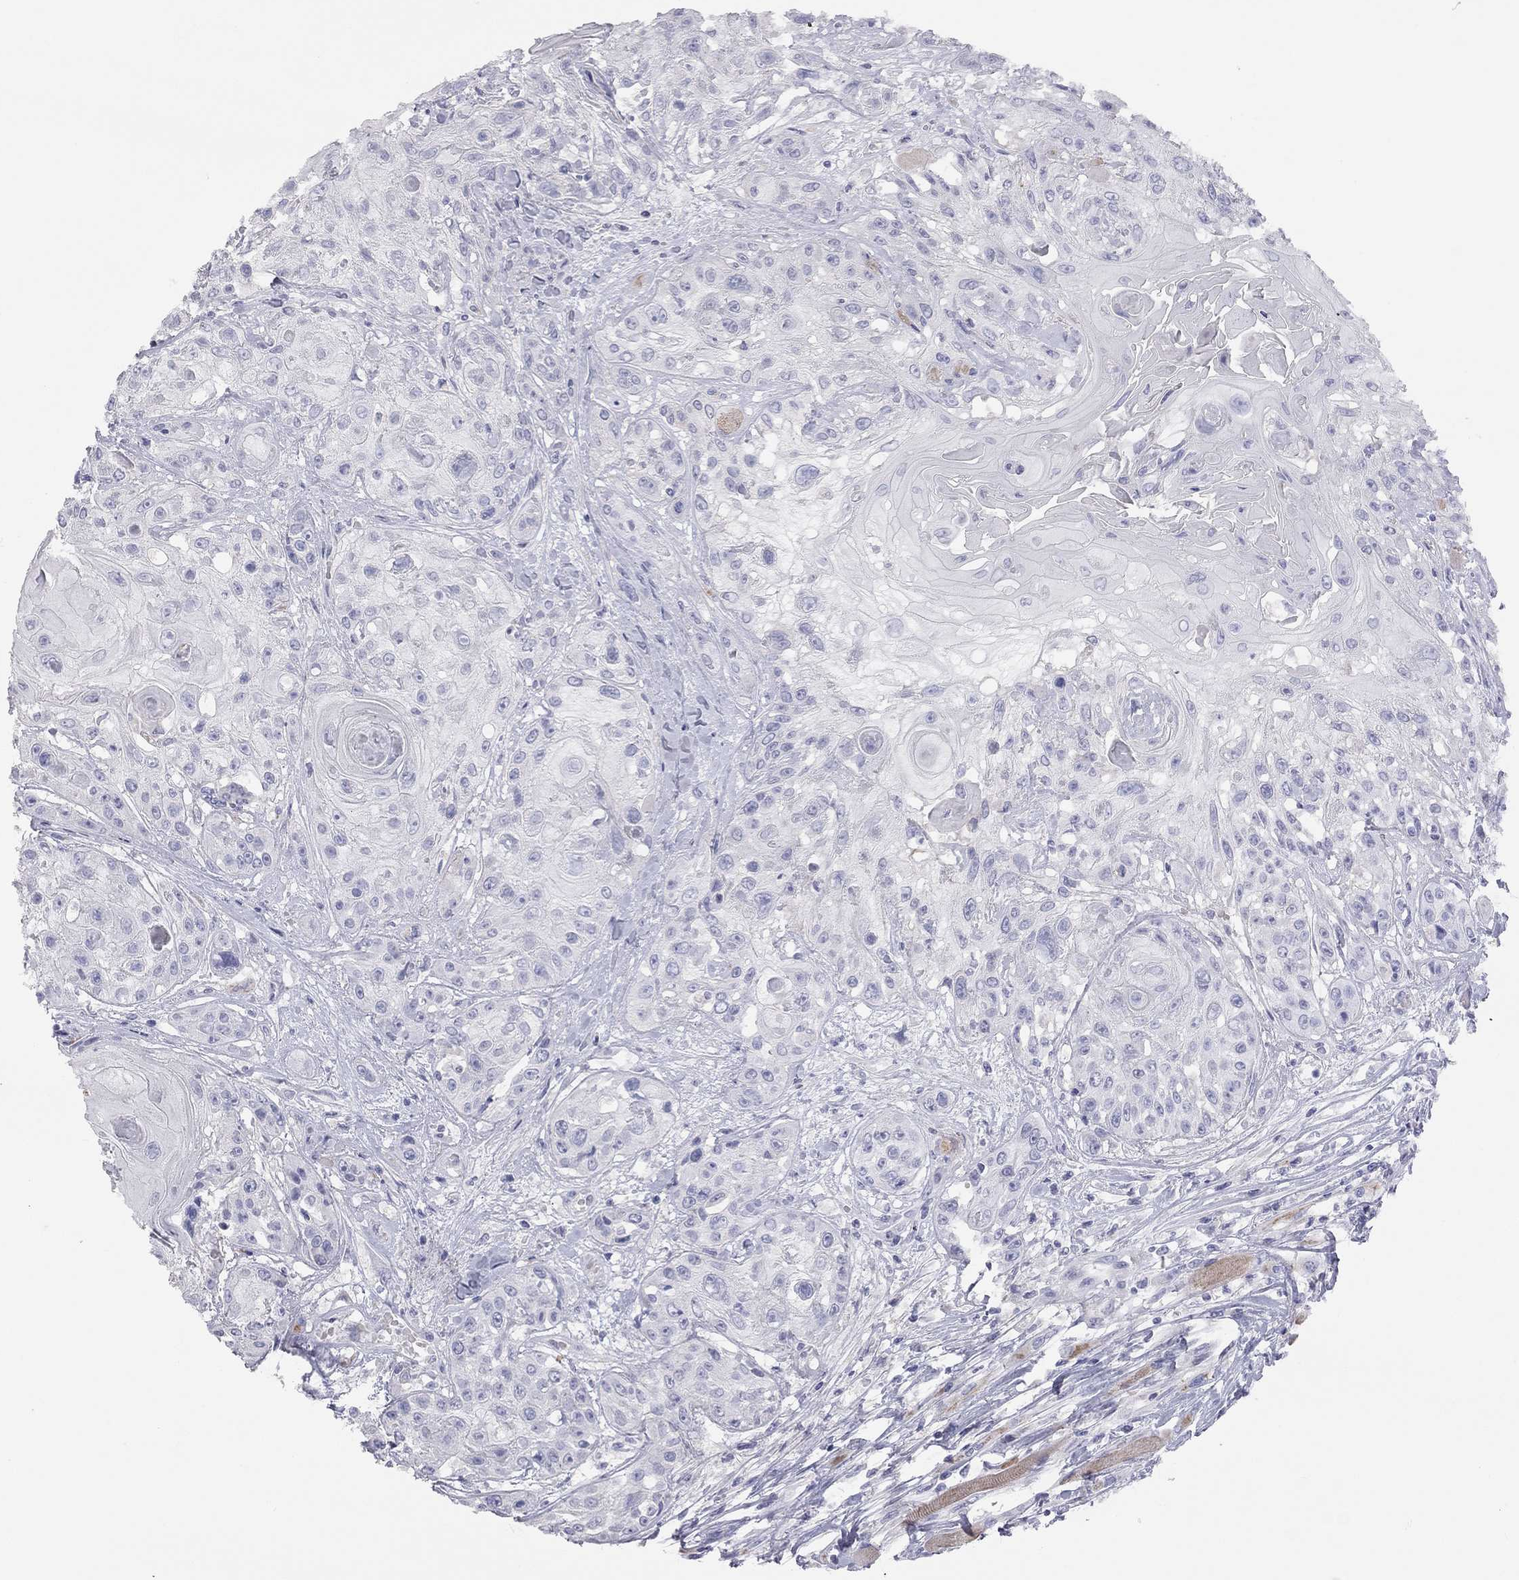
{"staining": {"intensity": "negative", "quantity": "none", "location": "none"}, "tissue": "head and neck cancer", "cell_type": "Tumor cells", "image_type": "cancer", "snomed": [{"axis": "morphology", "description": "Squamous cell carcinoma, NOS"}, {"axis": "topography", "description": "Head-Neck"}], "caption": "High power microscopy photomicrograph of an immunohistochemistry image of head and neck squamous cell carcinoma, revealing no significant staining in tumor cells. (DAB immunohistochemistry (IHC) with hematoxylin counter stain).", "gene": "ADCYAP1", "patient": {"sex": "female", "age": 59}}